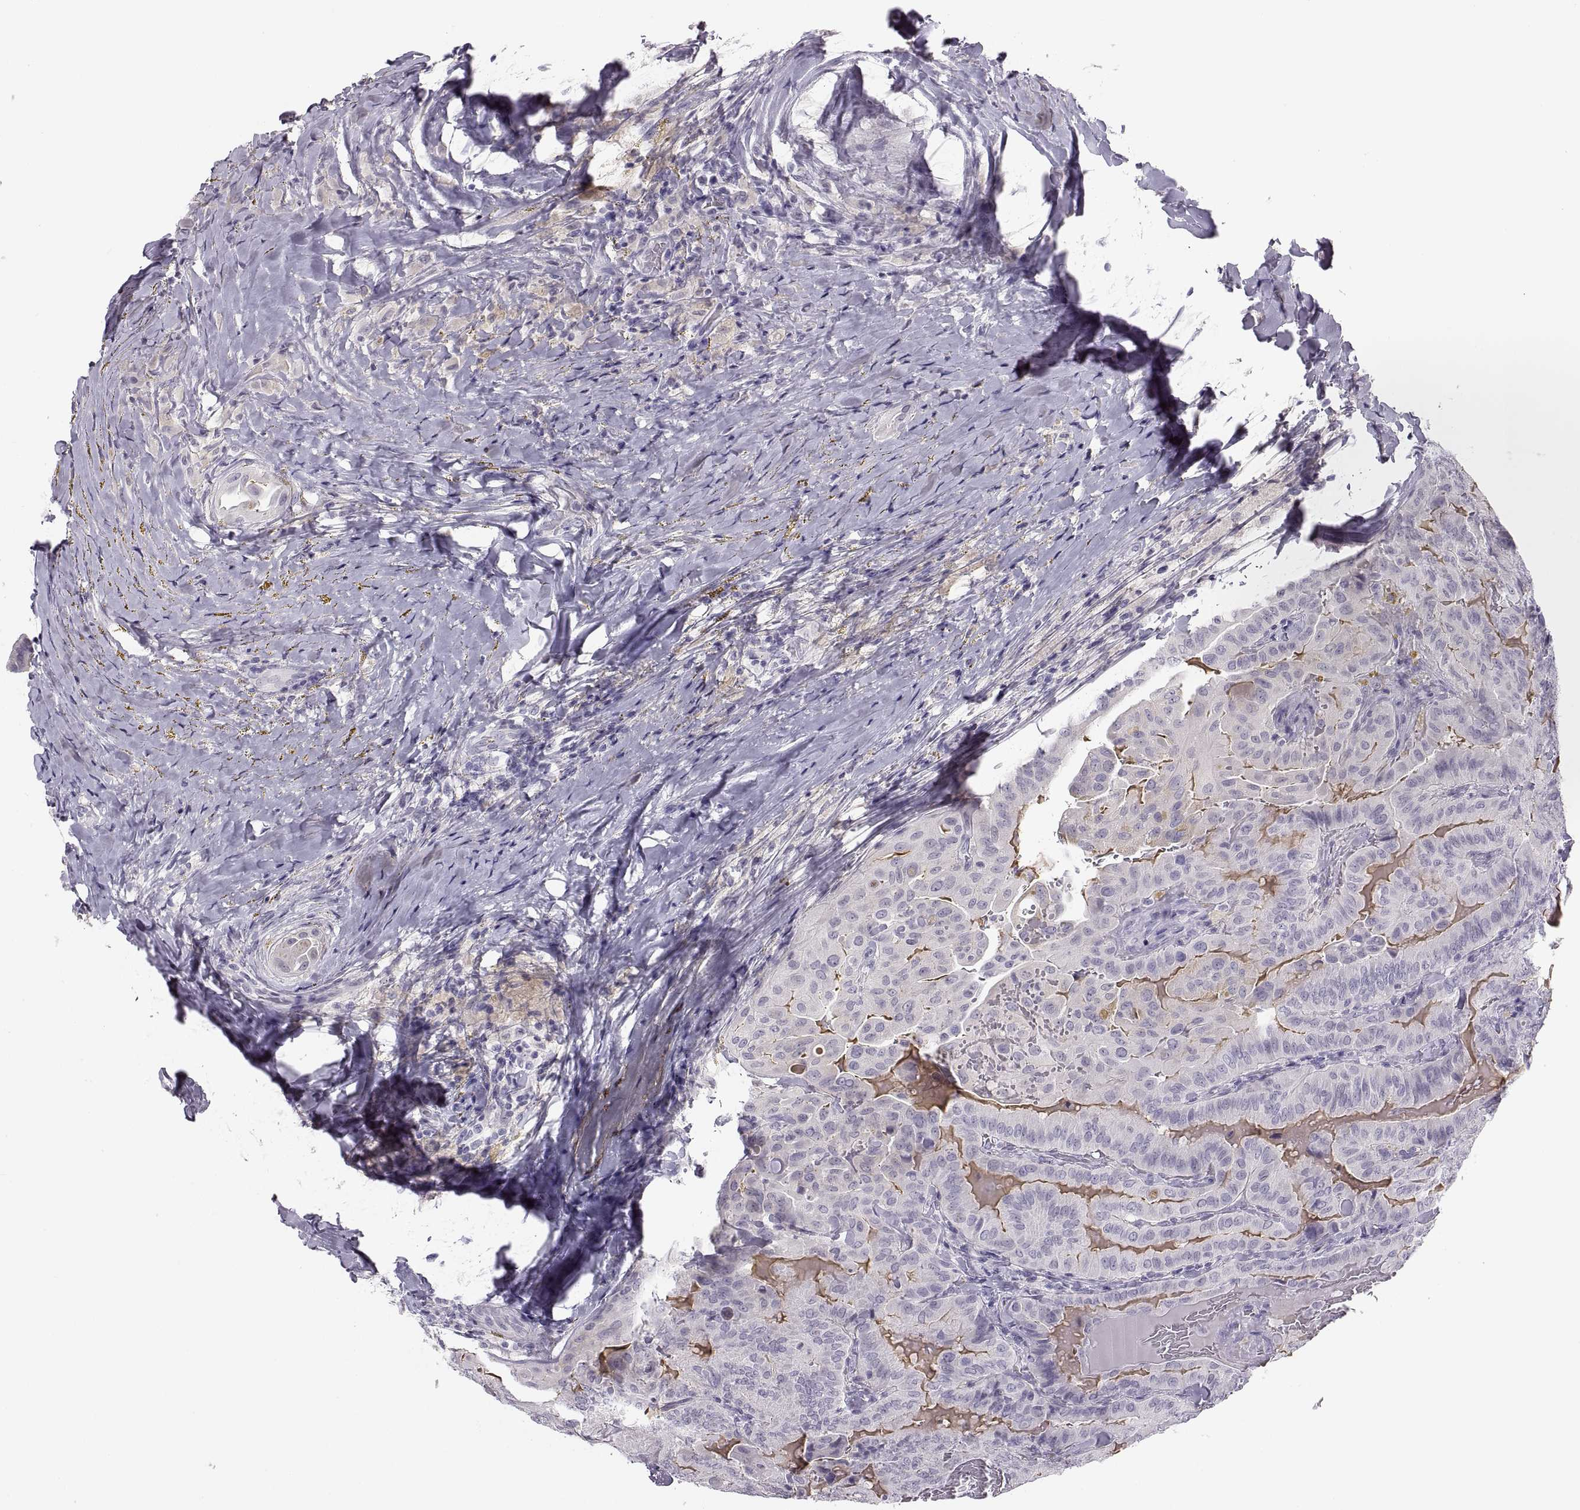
{"staining": {"intensity": "negative", "quantity": "none", "location": "none"}, "tissue": "thyroid cancer", "cell_type": "Tumor cells", "image_type": "cancer", "snomed": [{"axis": "morphology", "description": "Papillary adenocarcinoma, NOS"}, {"axis": "topography", "description": "Thyroid gland"}], "caption": "Human thyroid cancer stained for a protein using immunohistochemistry (IHC) displays no expression in tumor cells.", "gene": "C3orf22", "patient": {"sex": "female", "age": 68}}